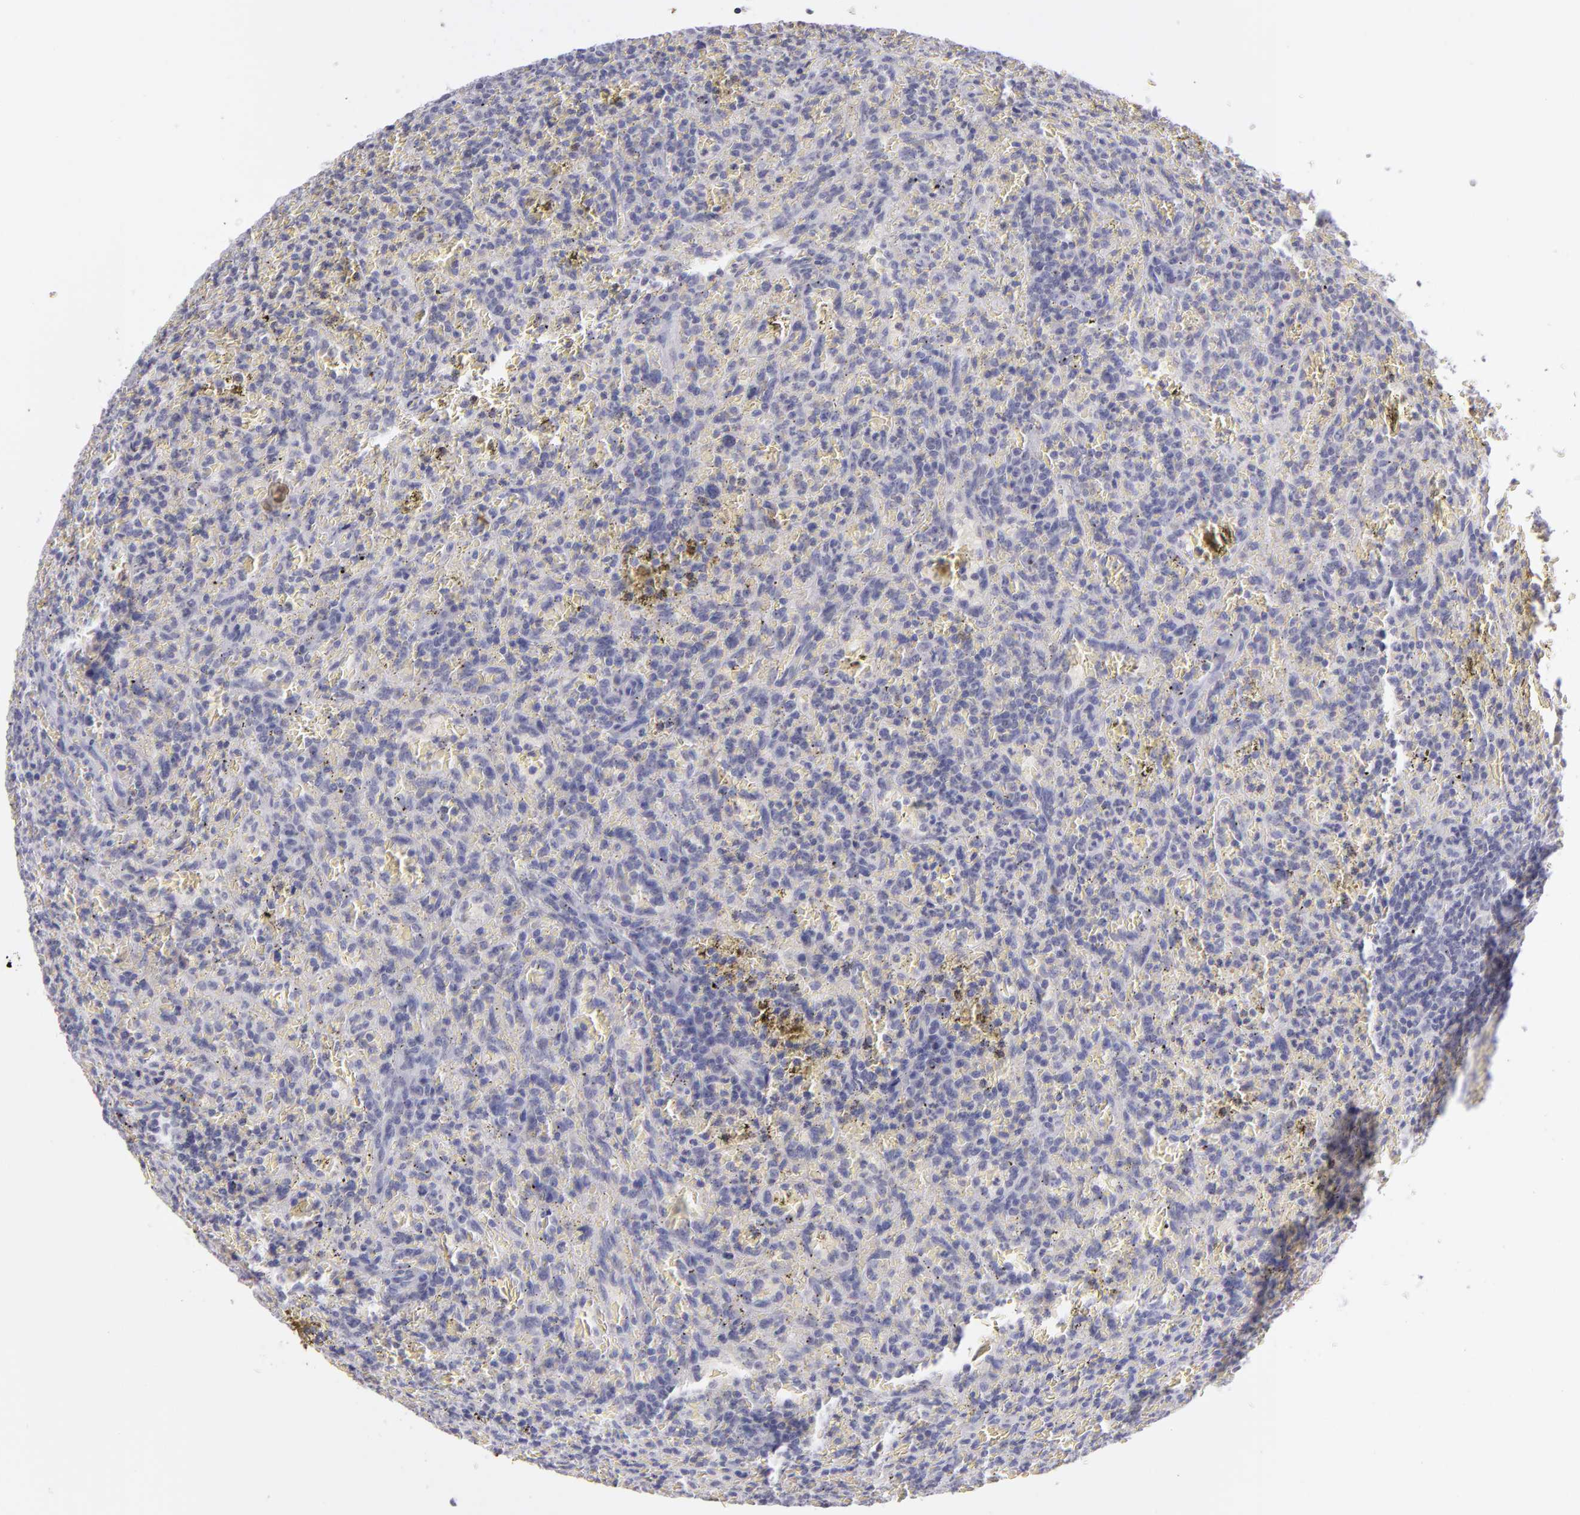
{"staining": {"intensity": "negative", "quantity": "none", "location": "none"}, "tissue": "lymphoma", "cell_type": "Tumor cells", "image_type": "cancer", "snomed": [{"axis": "morphology", "description": "Malignant lymphoma, non-Hodgkin's type, Low grade"}, {"axis": "topography", "description": "Spleen"}], "caption": "Malignant lymphoma, non-Hodgkin's type (low-grade) stained for a protein using immunohistochemistry (IHC) displays no staining tumor cells.", "gene": "TNNC1", "patient": {"sex": "female", "age": 64}}